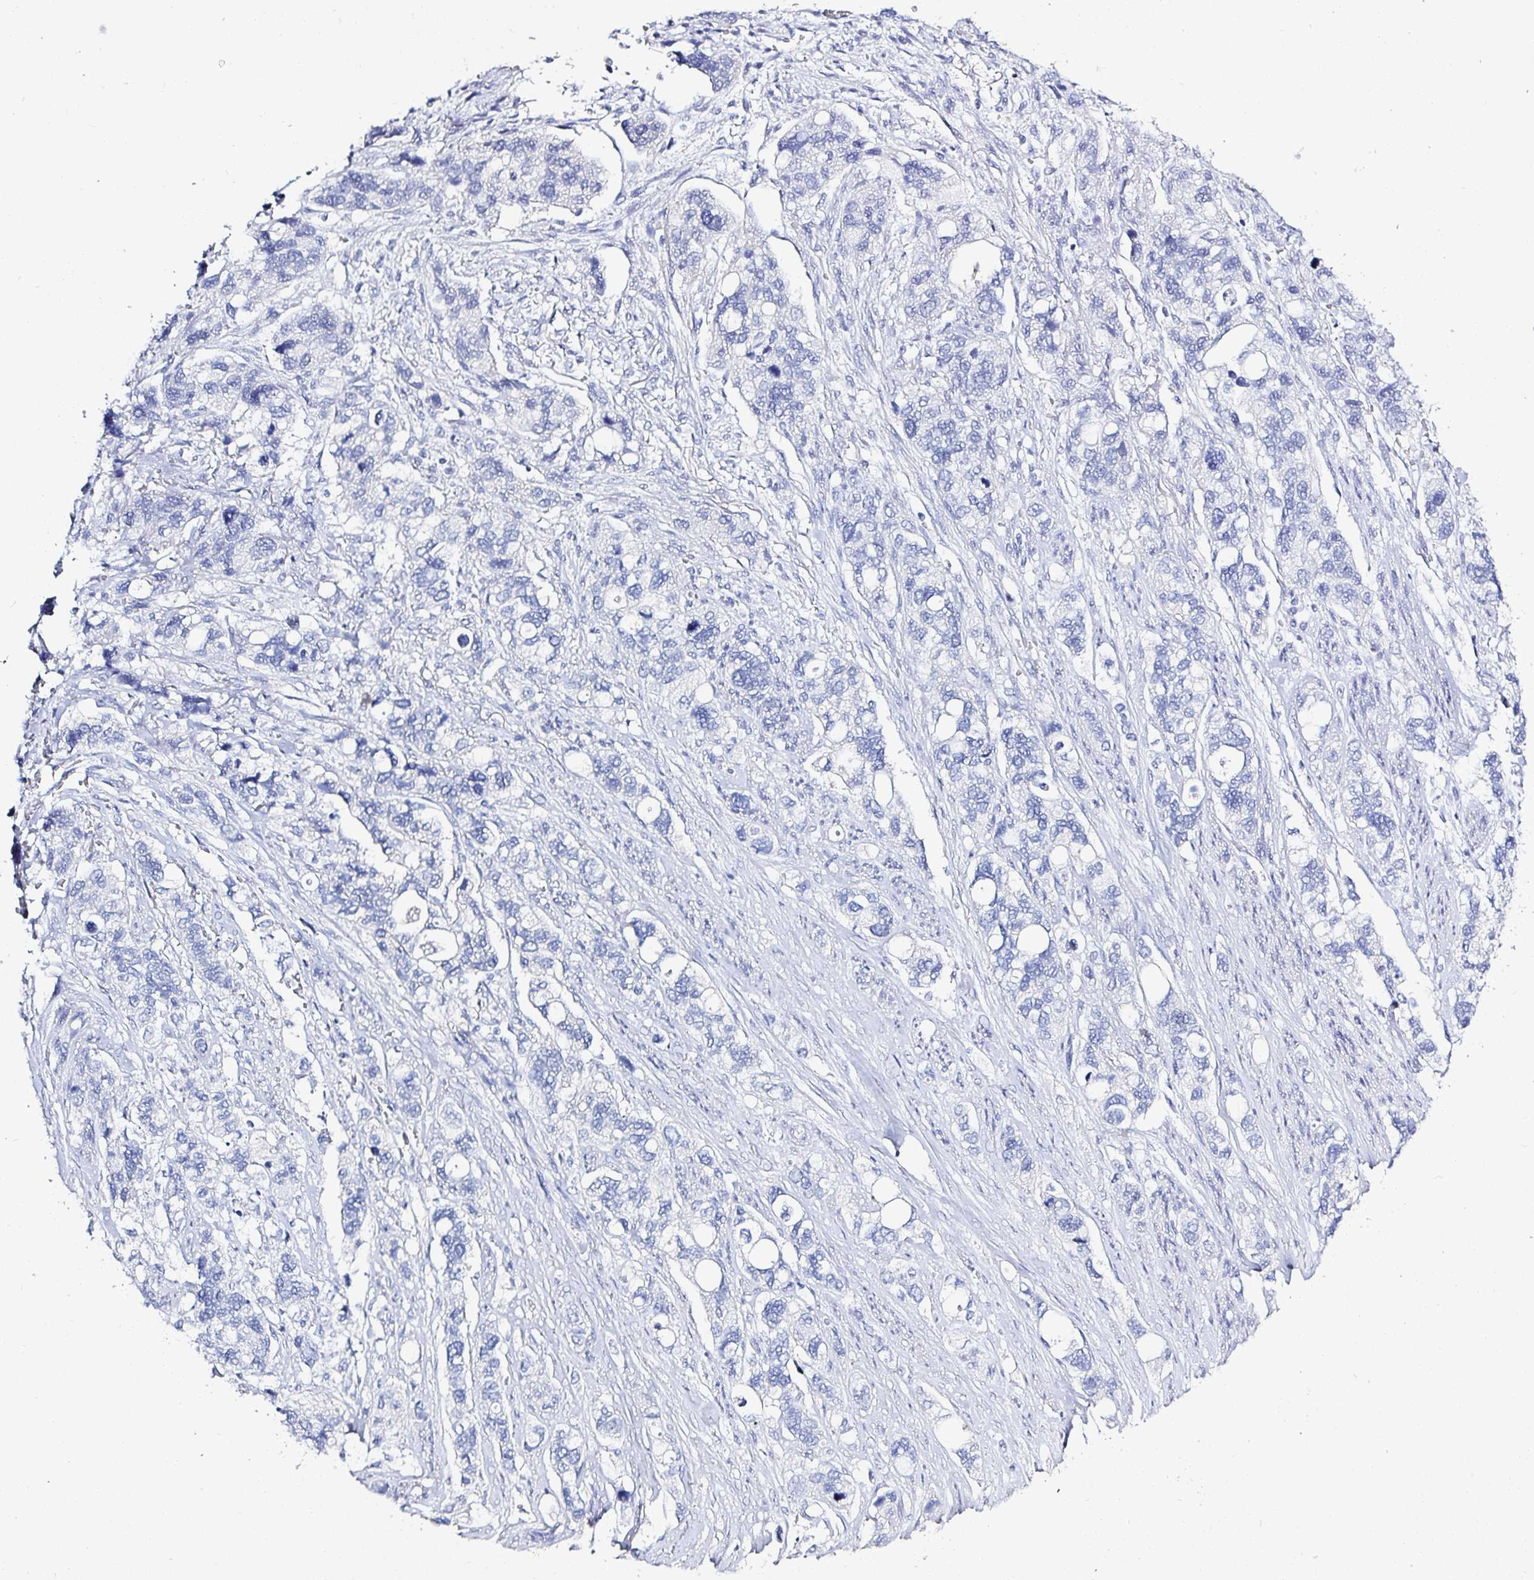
{"staining": {"intensity": "negative", "quantity": "none", "location": "none"}, "tissue": "stomach cancer", "cell_type": "Tumor cells", "image_type": "cancer", "snomed": [{"axis": "morphology", "description": "Adenocarcinoma, NOS"}, {"axis": "topography", "description": "Stomach, upper"}], "caption": "Immunohistochemistry (IHC) photomicrograph of neoplastic tissue: stomach adenocarcinoma stained with DAB (3,3'-diaminobenzidine) displays no significant protein expression in tumor cells. The staining is performed using DAB brown chromogen with nuclei counter-stained in using hematoxylin.", "gene": "OR10K1", "patient": {"sex": "female", "age": 81}}